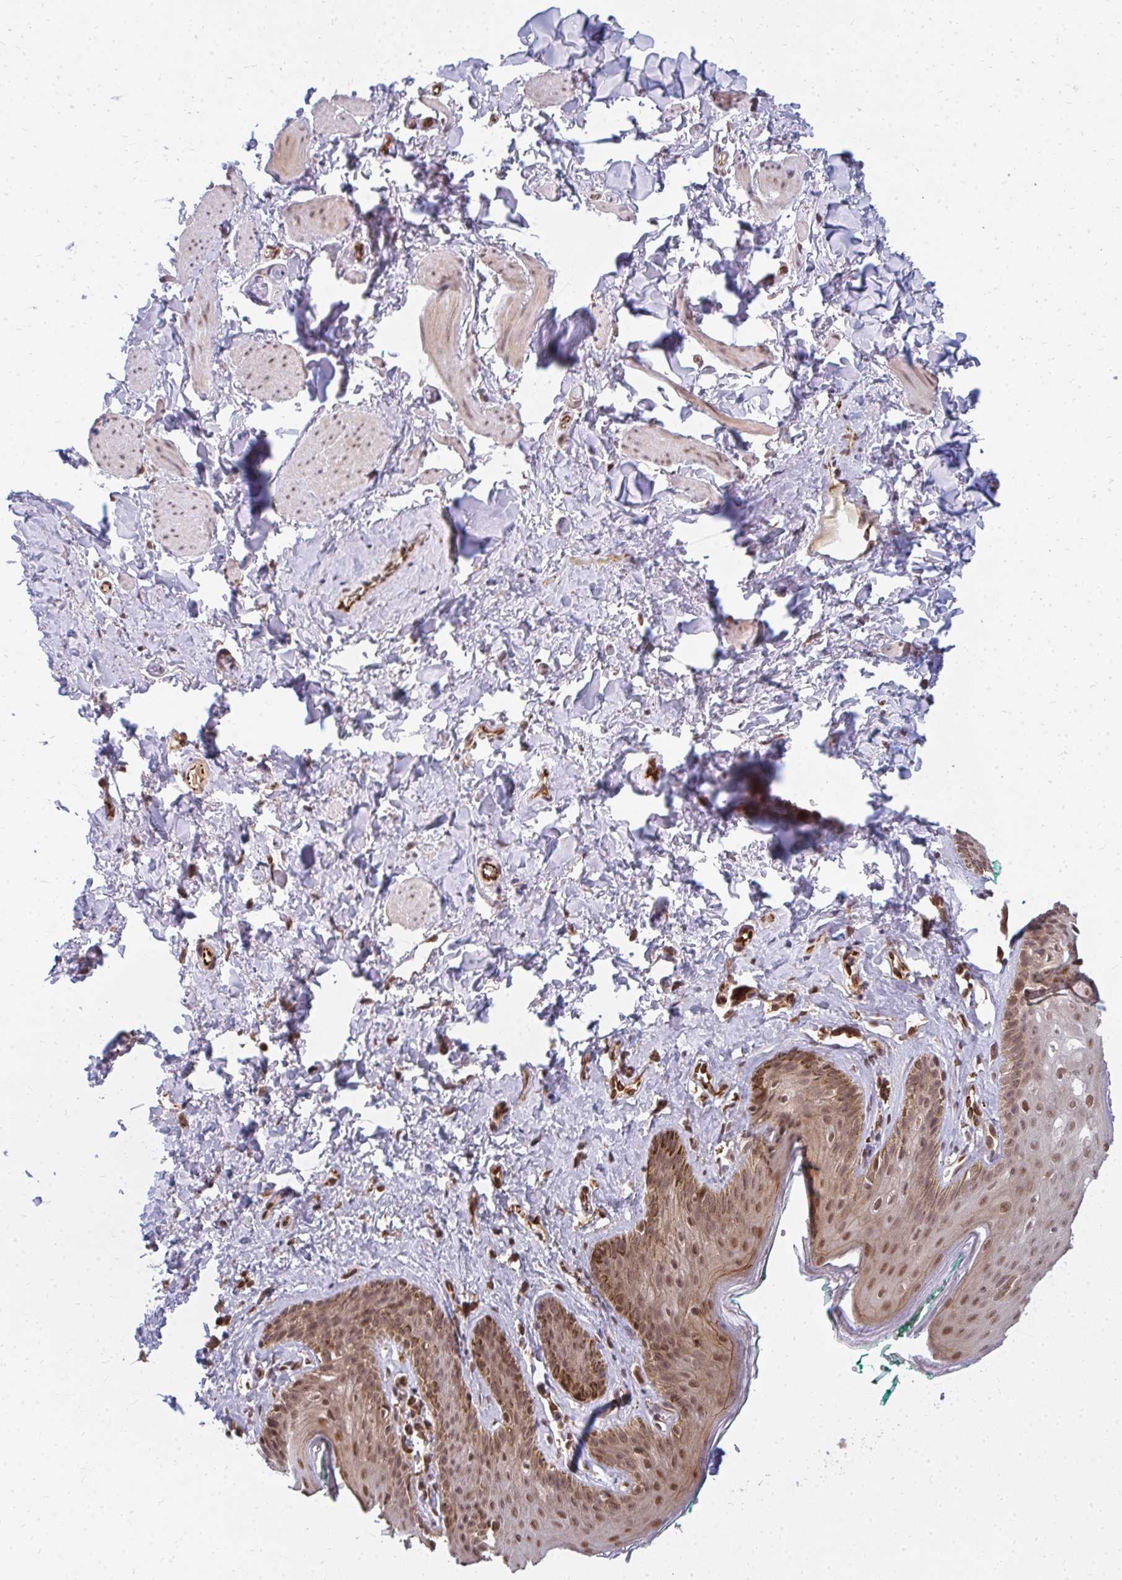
{"staining": {"intensity": "moderate", "quantity": ">75%", "location": "cytoplasmic/membranous,nuclear"}, "tissue": "skin", "cell_type": "Epidermal cells", "image_type": "normal", "snomed": [{"axis": "morphology", "description": "Normal tissue, NOS"}, {"axis": "topography", "description": "Vulva"}, {"axis": "topography", "description": "Peripheral nerve tissue"}], "caption": "Immunohistochemistry (IHC) of benign skin exhibits medium levels of moderate cytoplasmic/membranous,nuclear expression in about >75% of epidermal cells. Nuclei are stained in blue.", "gene": "GTF3C6", "patient": {"sex": "female", "age": 66}}